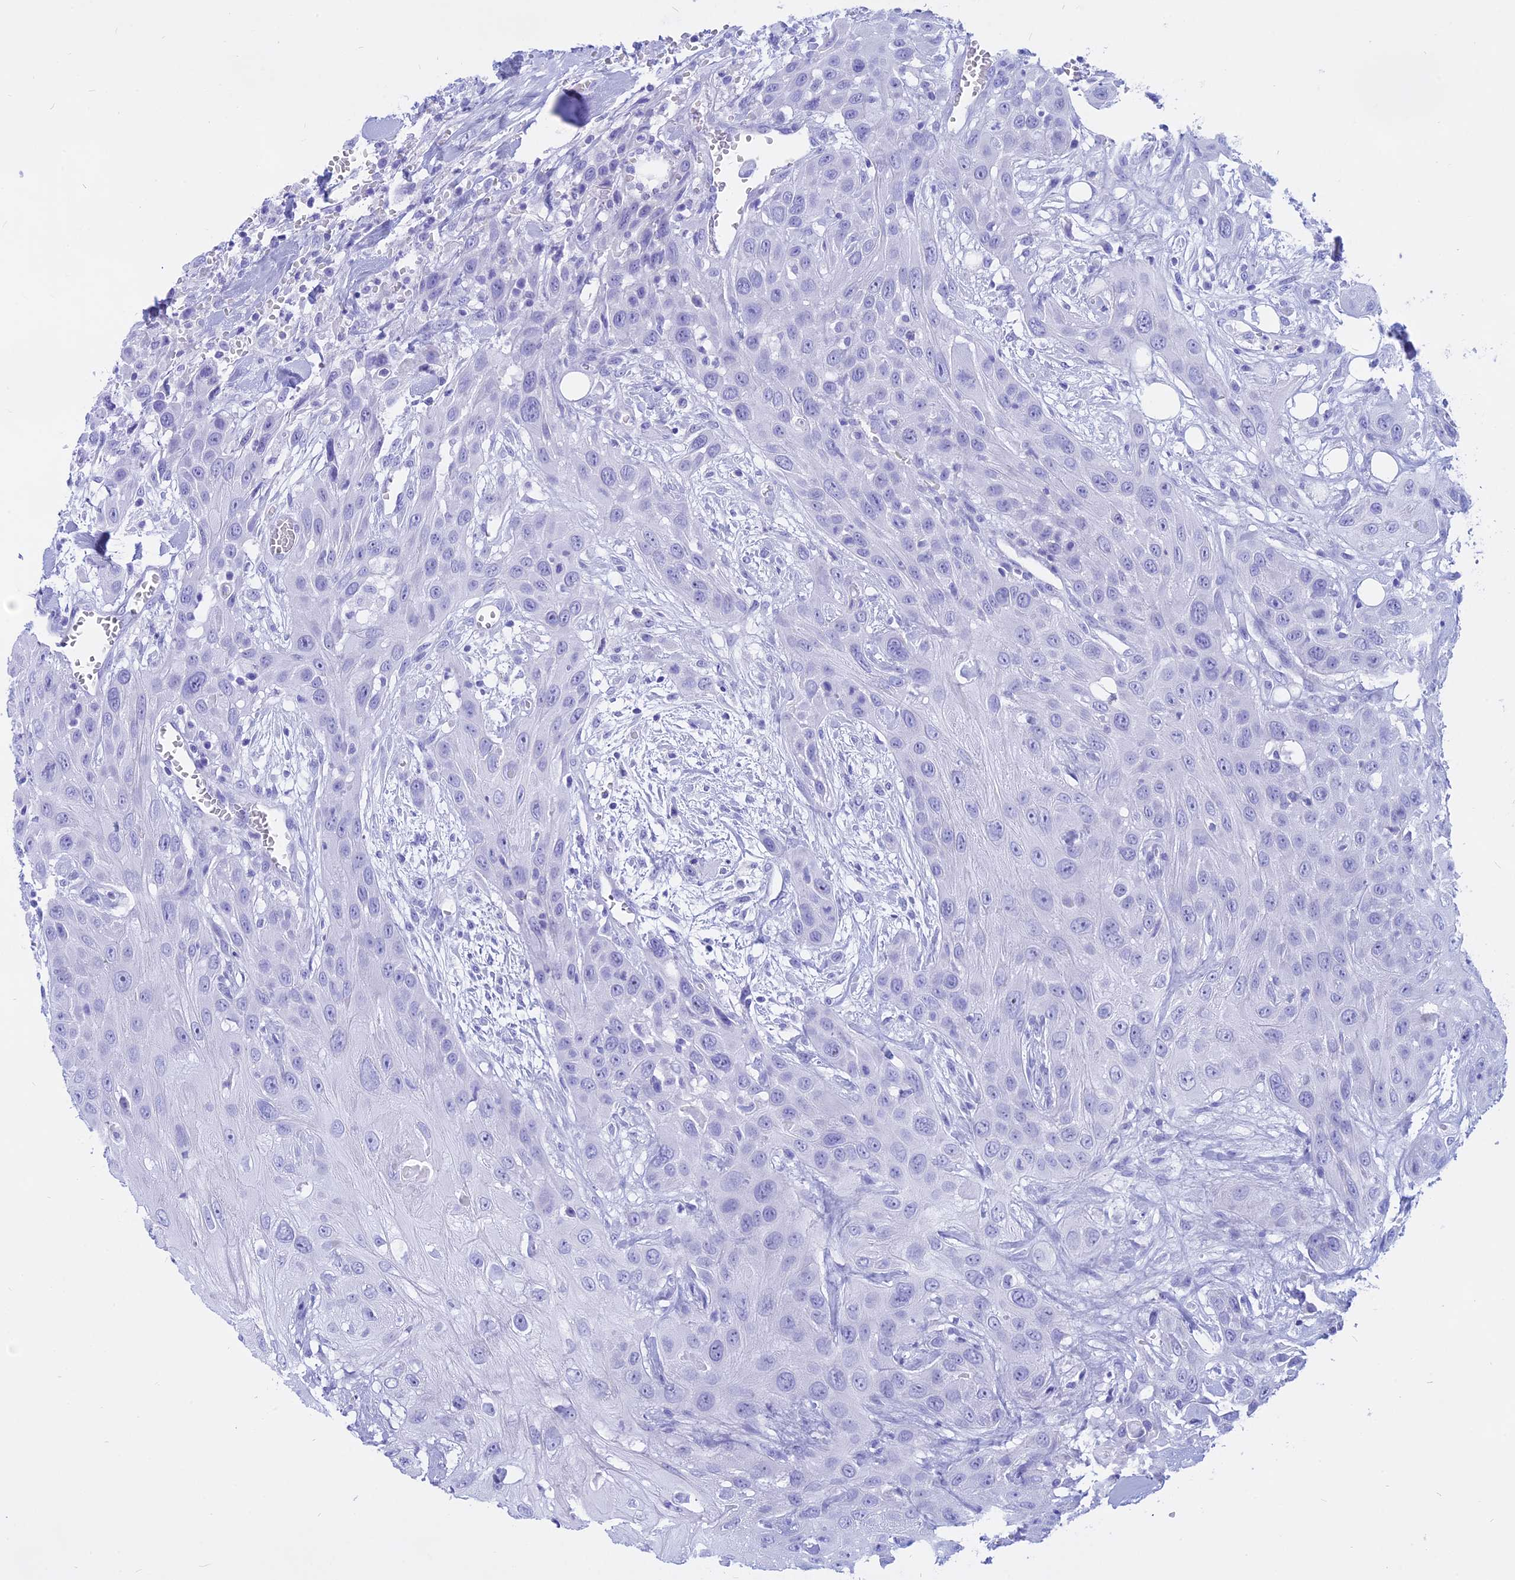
{"staining": {"intensity": "negative", "quantity": "none", "location": "none"}, "tissue": "head and neck cancer", "cell_type": "Tumor cells", "image_type": "cancer", "snomed": [{"axis": "morphology", "description": "Squamous cell carcinoma, NOS"}, {"axis": "topography", "description": "Head-Neck"}], "caption": "Immunohistochemistry (IHC) photomicrograph of human head and neck cancer (squamous cell carcinoma) stained for a protein (brown), which exhibits no expression in tumor cells.", "gene": "ISCA1", "patient": {"sex": "male", "age": 81}}